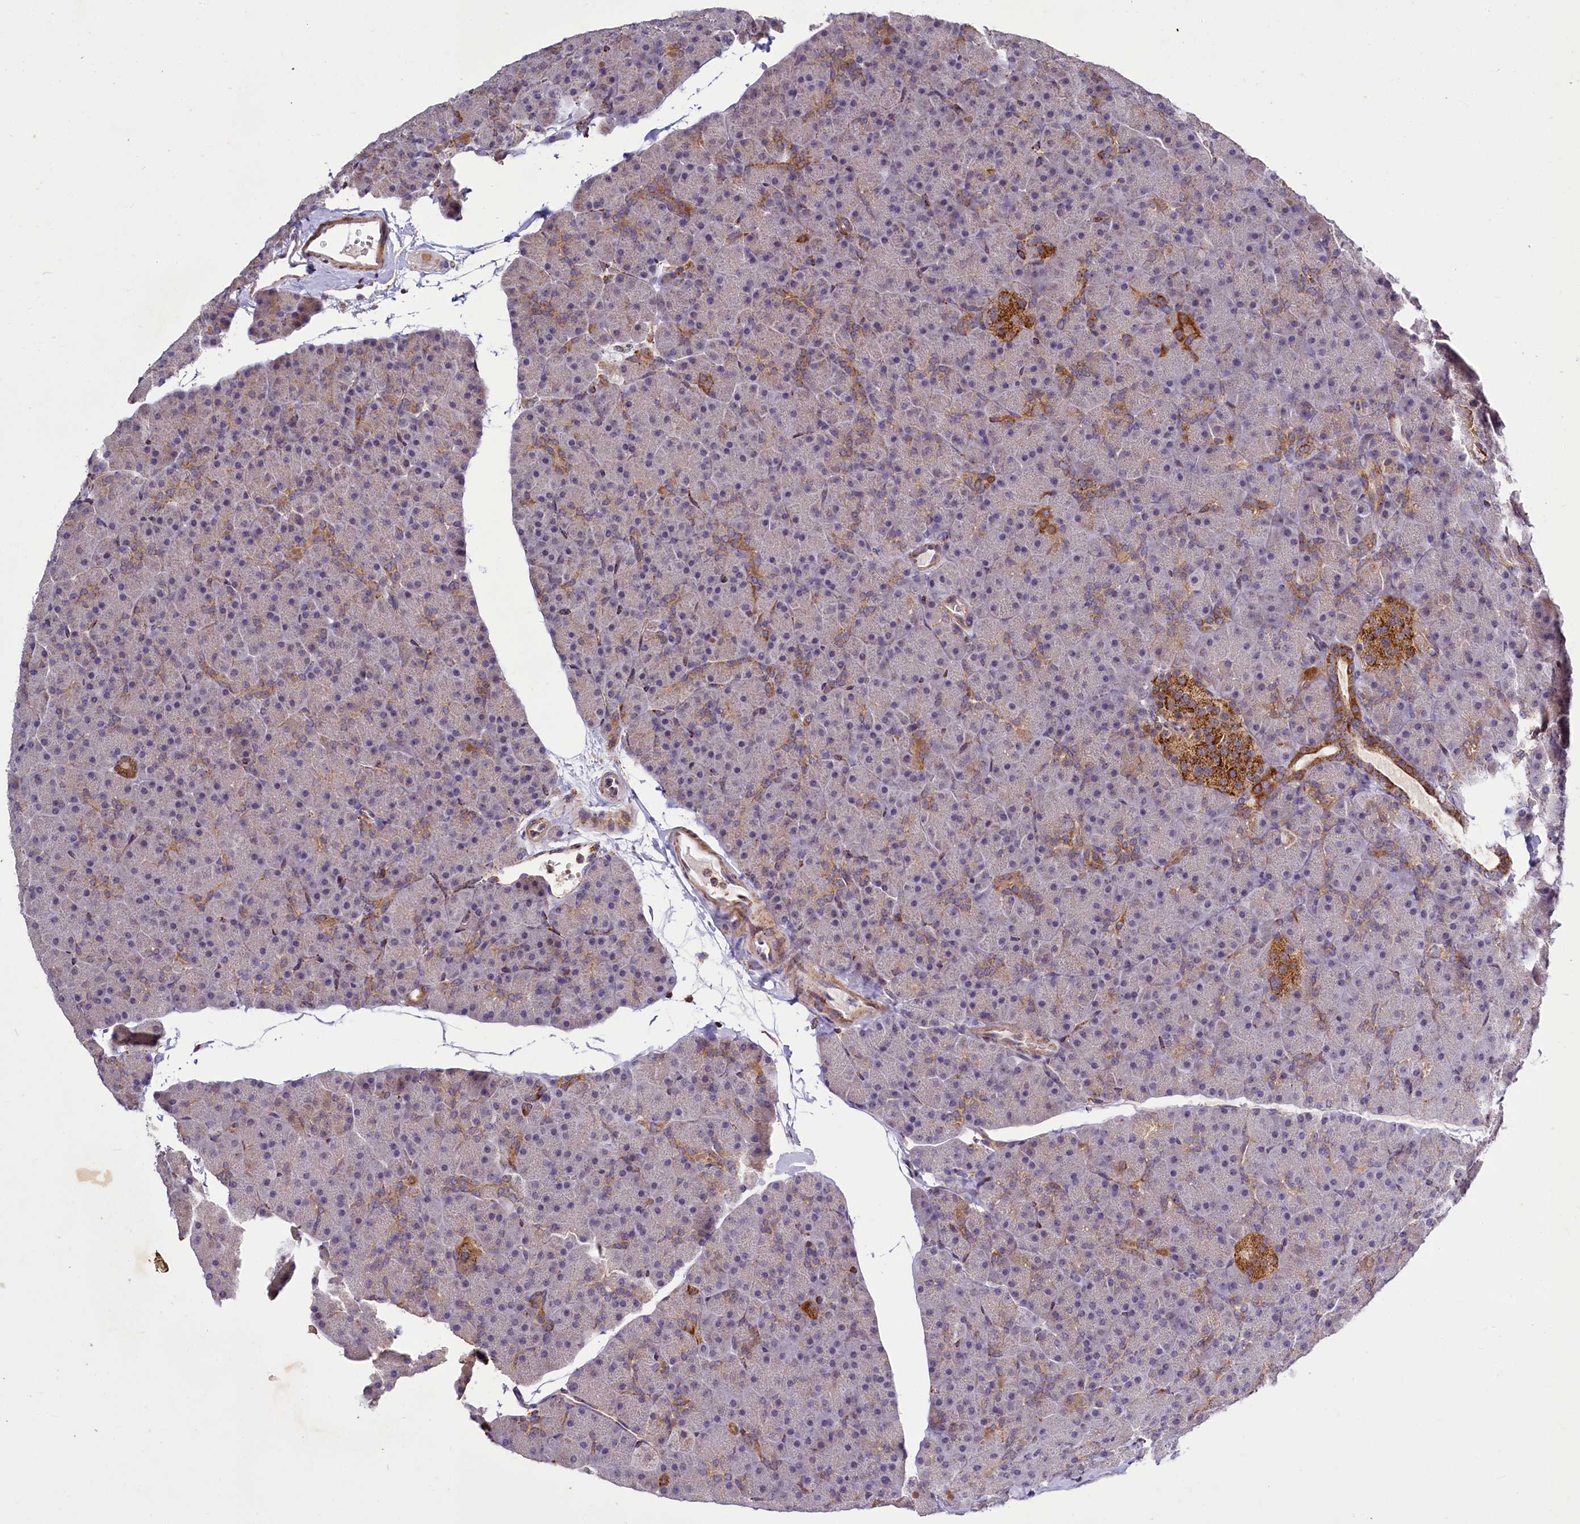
{"staining": {"intensity": "moderate", "quantity": "25%-75%", "location": "cytoplasmic/membranous"}, "tissue": "pancreas", "cell_type": "Exocrine glandular cells", "image_type": "normal", "snomed": [{"axis": "morphology", "description": "Normal tissue, NOS"}, {"axis": "topography", "description": "Pancreas"}], "caption": "This photomicrograph exhibits immunohistochemistry (IHC) staining of normal pancreas, with medium moderate cytoplasmic/membranous positivity in about 25%-75% of exocrine glandular cells.", "gene": "DYNC2H1", "patient": {"sex": "male", "age": 36}}